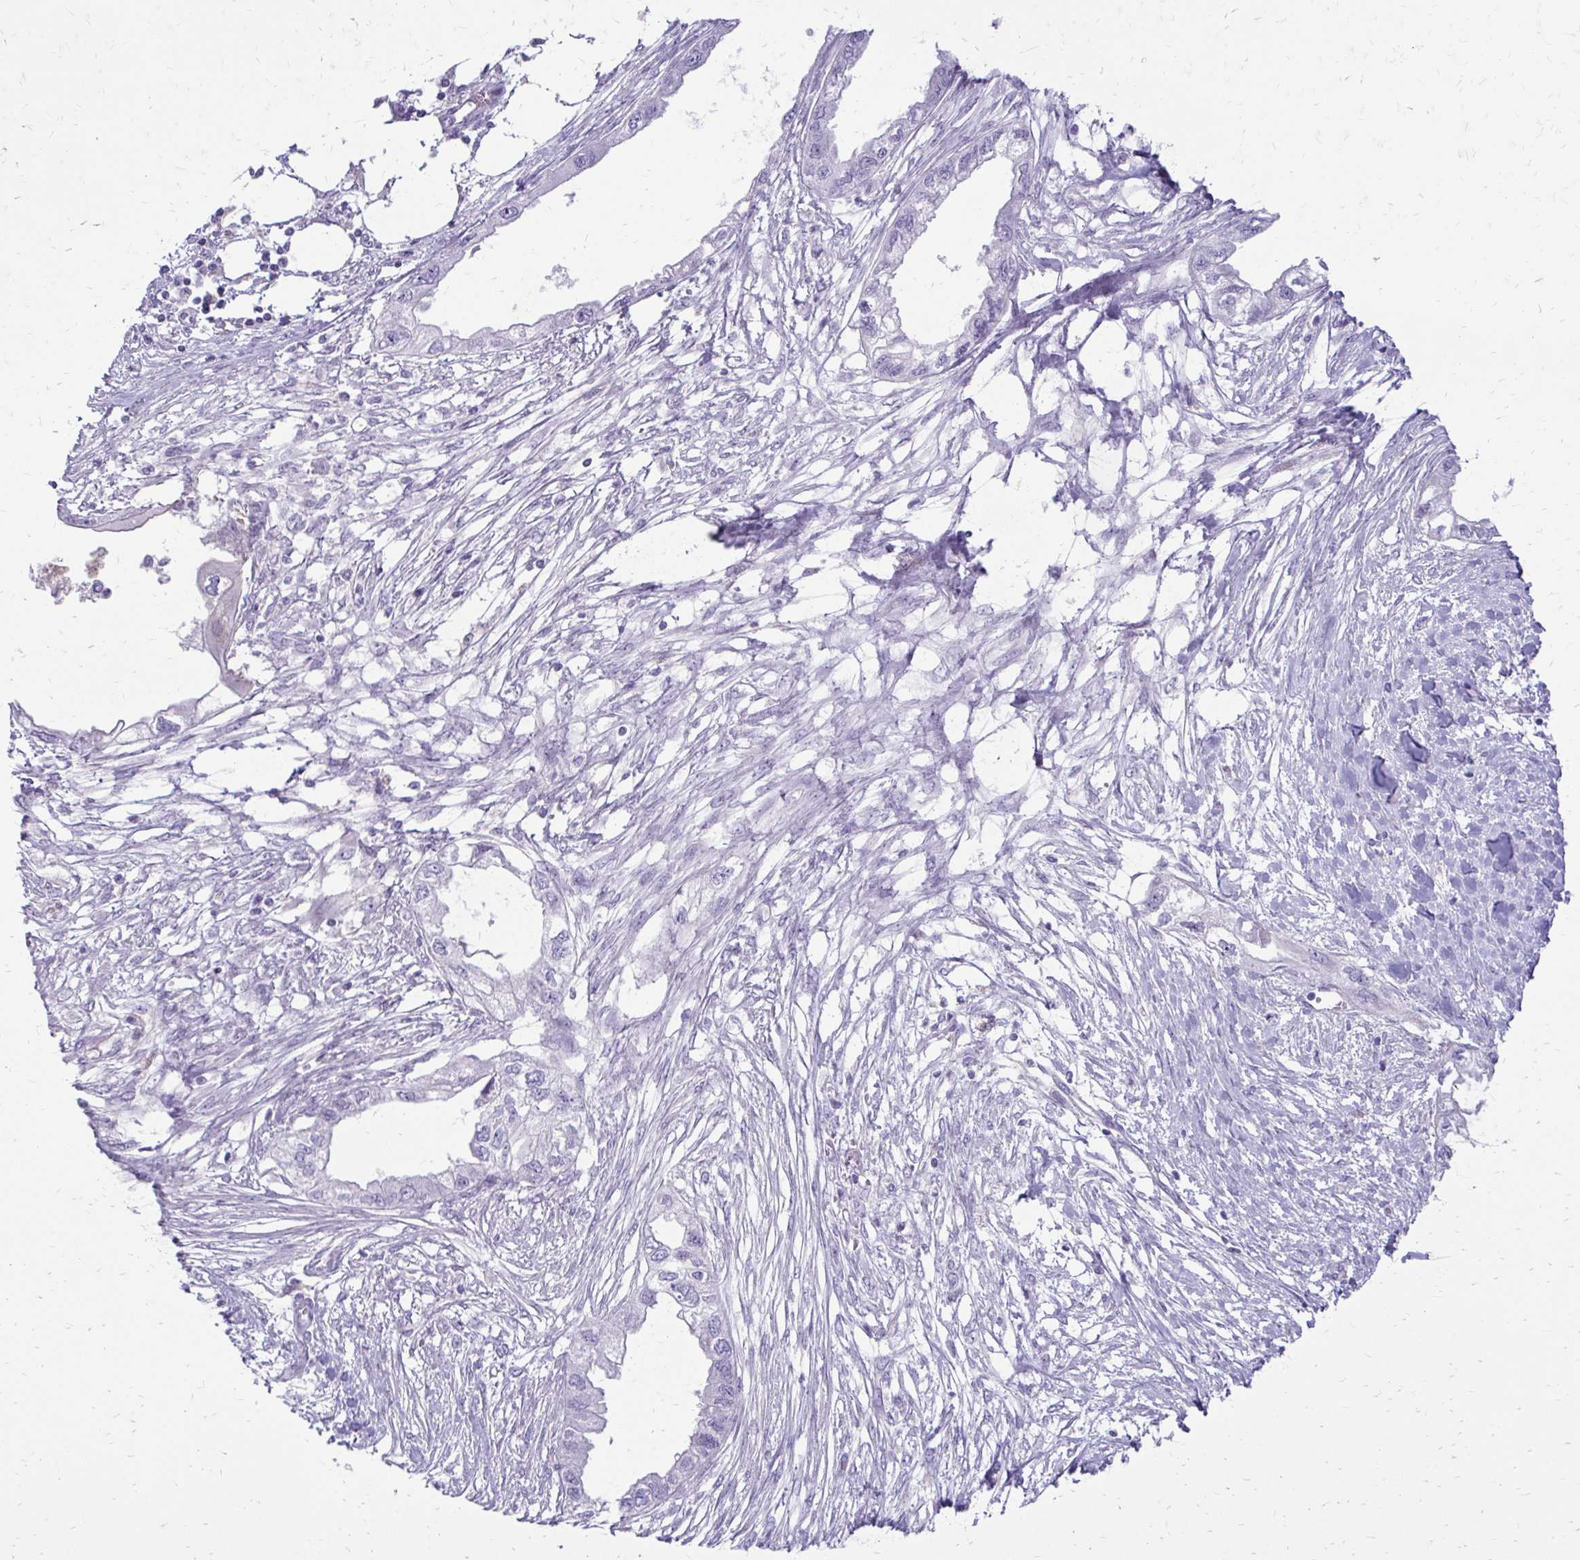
{"staining": {"intensity": "negative", "quantity": "none", "location": "none"}, "tissue": "endometrial cancer", "cell_type": "Tumor cells", "image_type": "cancer", "snomed": [{"axis": "morphology", "description": "Adenocarcinoma, NOS"}, {"axis": "morphology", "description": "Adenocarcinoma, metastatic, NOS"}, {"axis": "topography", "description": "Adipose tissue"}, {"axis": "topography", "description": "Endometrium"}], "caption": "This is a micrograph of immunohistochemistry staining of adenocarcinoma (endometrial), which shows no positivity in tumor cells.", "gene": "SIGLEC11", "patient": {"sex": "female", "age": 67}}